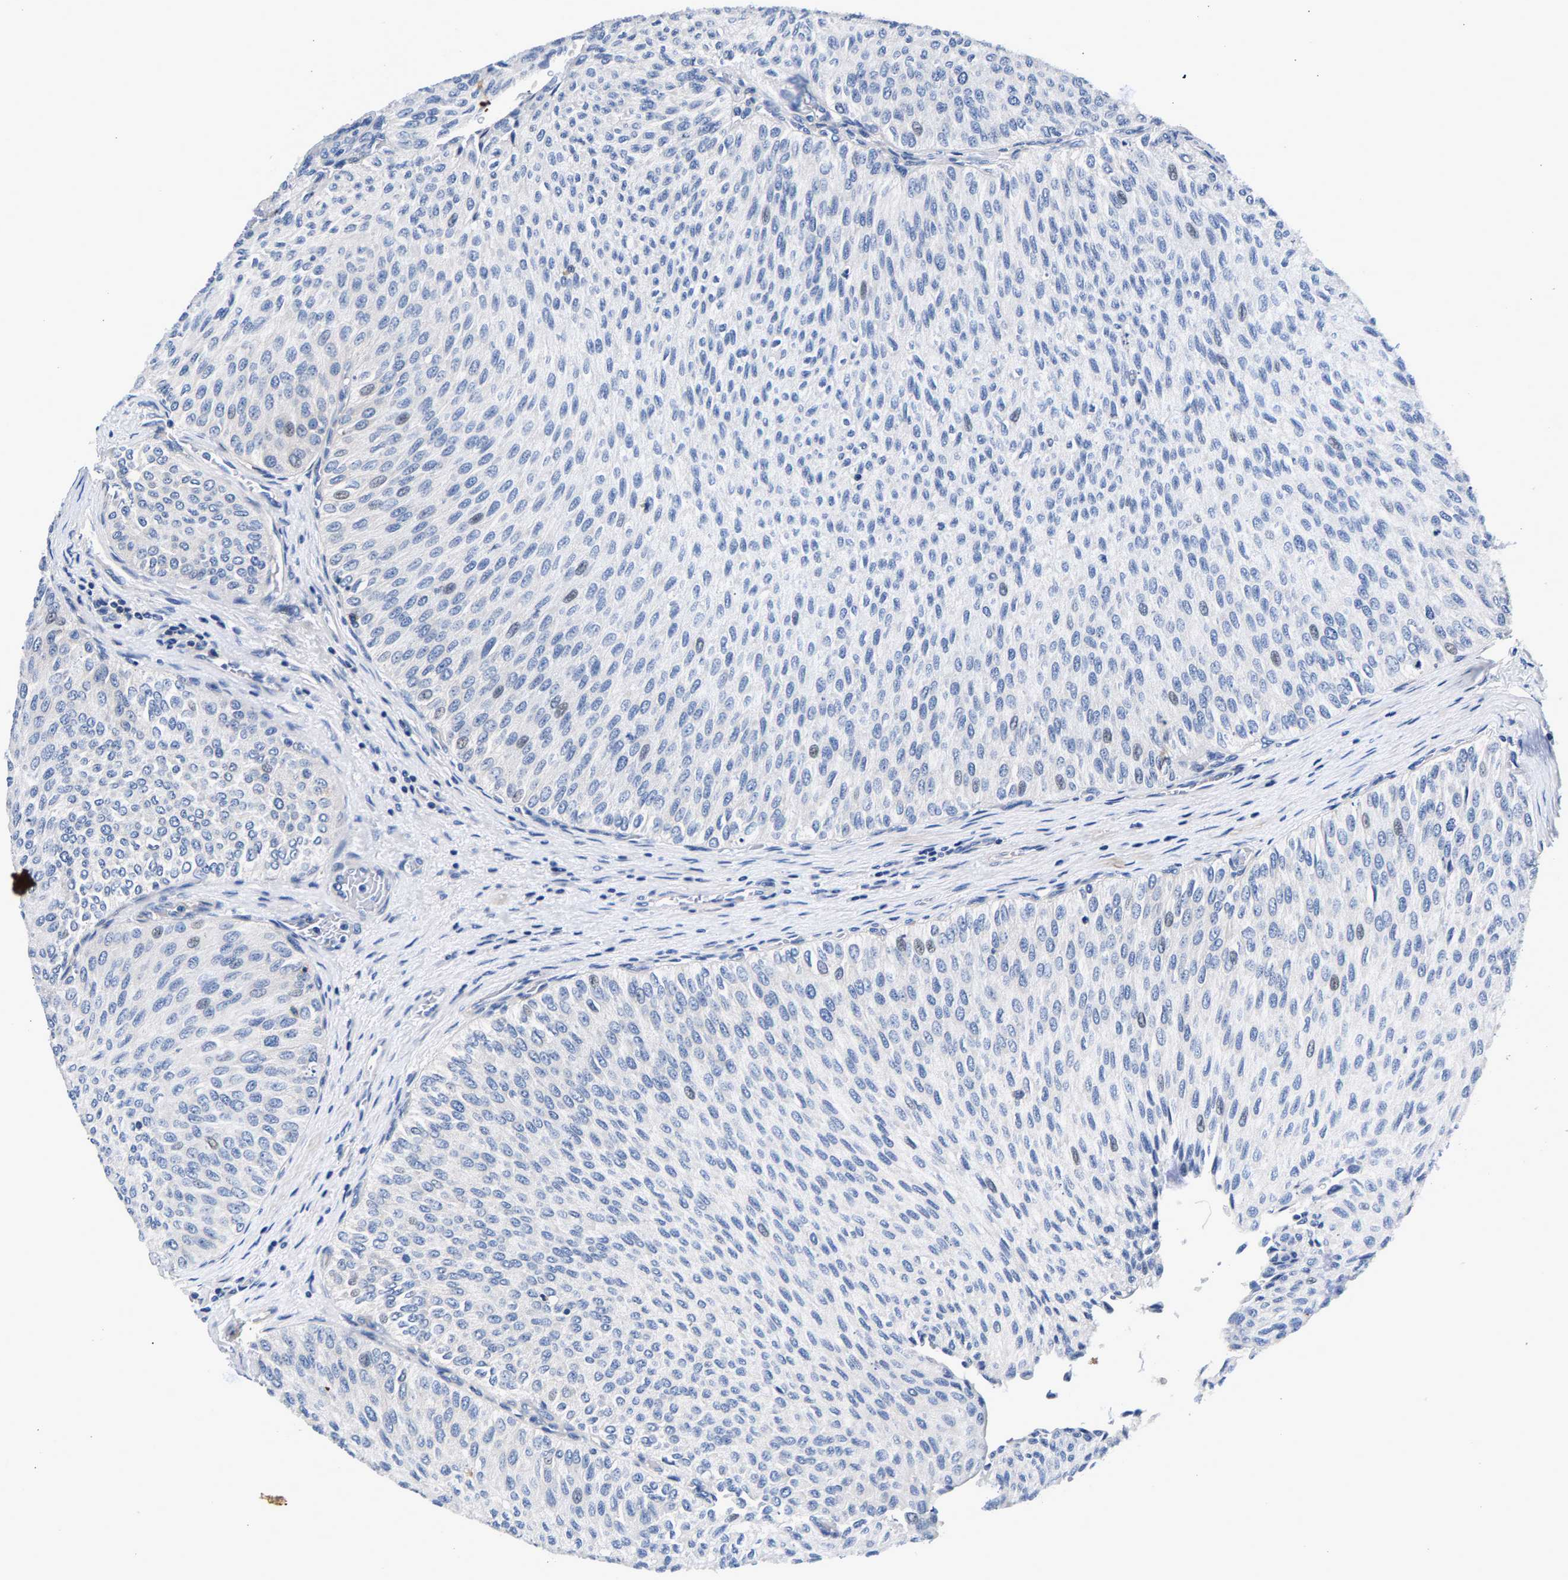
{"staining": {"intensity": "negative", "quantity": "none", "location": "none"}, "tissue": "urothelial cancer", "cell_type": "Tumor cells", "image_type": "cancer", "snomed": [{"axis": "morphology", "description": "Urothelial carcinoma, Low grade"}, {"axis": "topography", "description": "Urinary bladder"}], "caption": "A histopathology image of human urothelial cancer is negative for staining in tumor cells.", "gene": "P2RY4", "patient": {"sex": "male", "age": 78}}